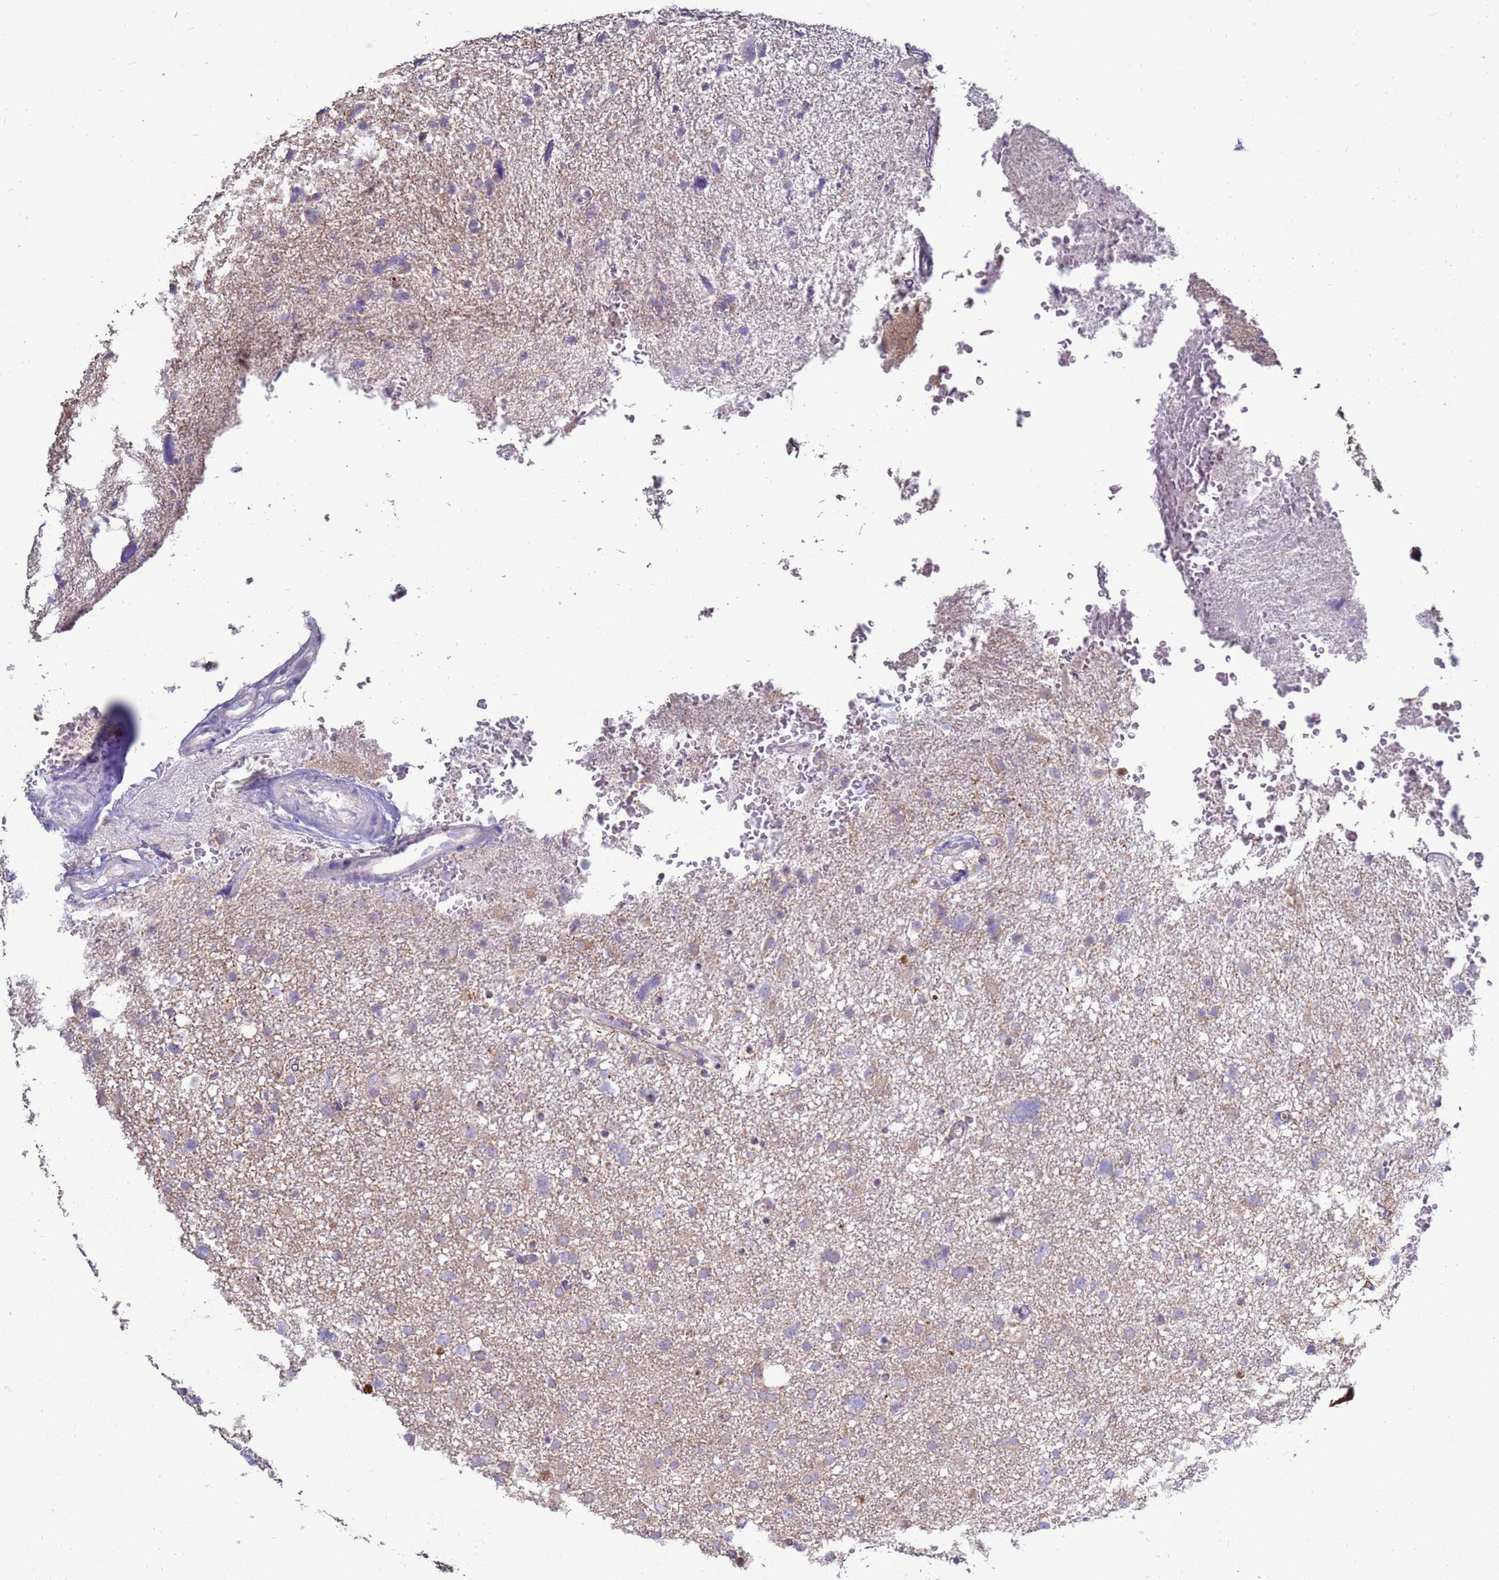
{"staining": {"intensity": "negative", "quantity": "none", "location": "none"}, "tissue": "glioma", "cell_type": "Tumor cells", "image_type": "cancer", "snomed": [{"axis": "morphology", "description": "Glioma, malignant, High grade"}, {"axis": "topography", "description": "Brain"}], "caption": "Photomicrograph shows no protein positivity in tumor cells of glioma tissue.", "gene": "TRAPPC4", "patient": {"sex": "male", "age": 61}}